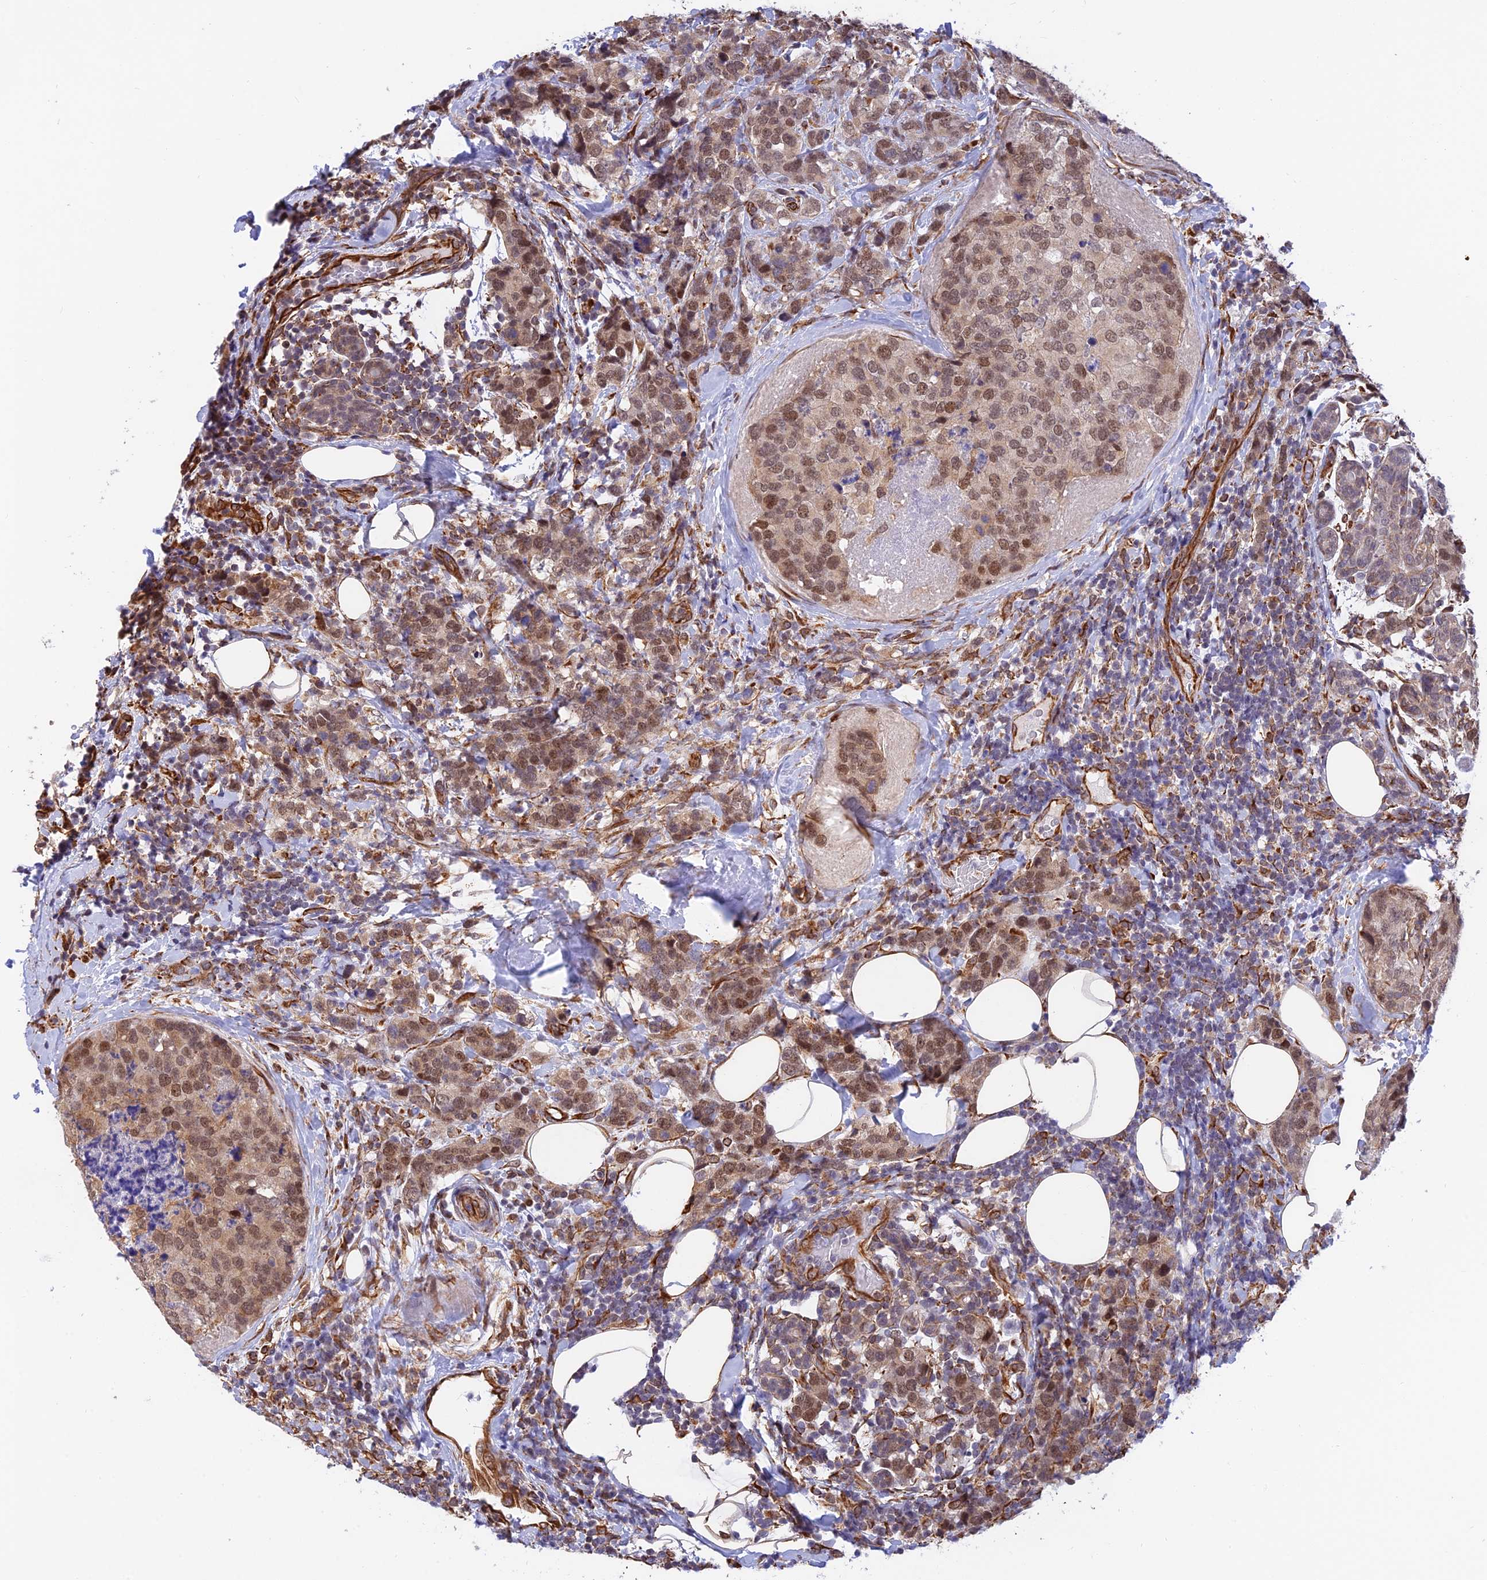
{"staining": {"intensity": "moderate", "quantity": ">75%", "location": "nuclear"}, "tissue": "breast cancer", "cell_type": "Tumor cells", "image_type": "cancer", "snomed": [{"axis": "morphology", "description": "Lobular carcinoma"}, {"axis": "topography", "description": "Breast"}], "caption": "The photomicrograph reveals staining of breast lobular carcinoma, revealing moderate nuclear protein expression (brown color) within tumor cells. The protein of interest is shown in brown color, while the nuclei are stained blue.", "gene": "PAGR1", "patient": {"sex": "female", "age": 59}}